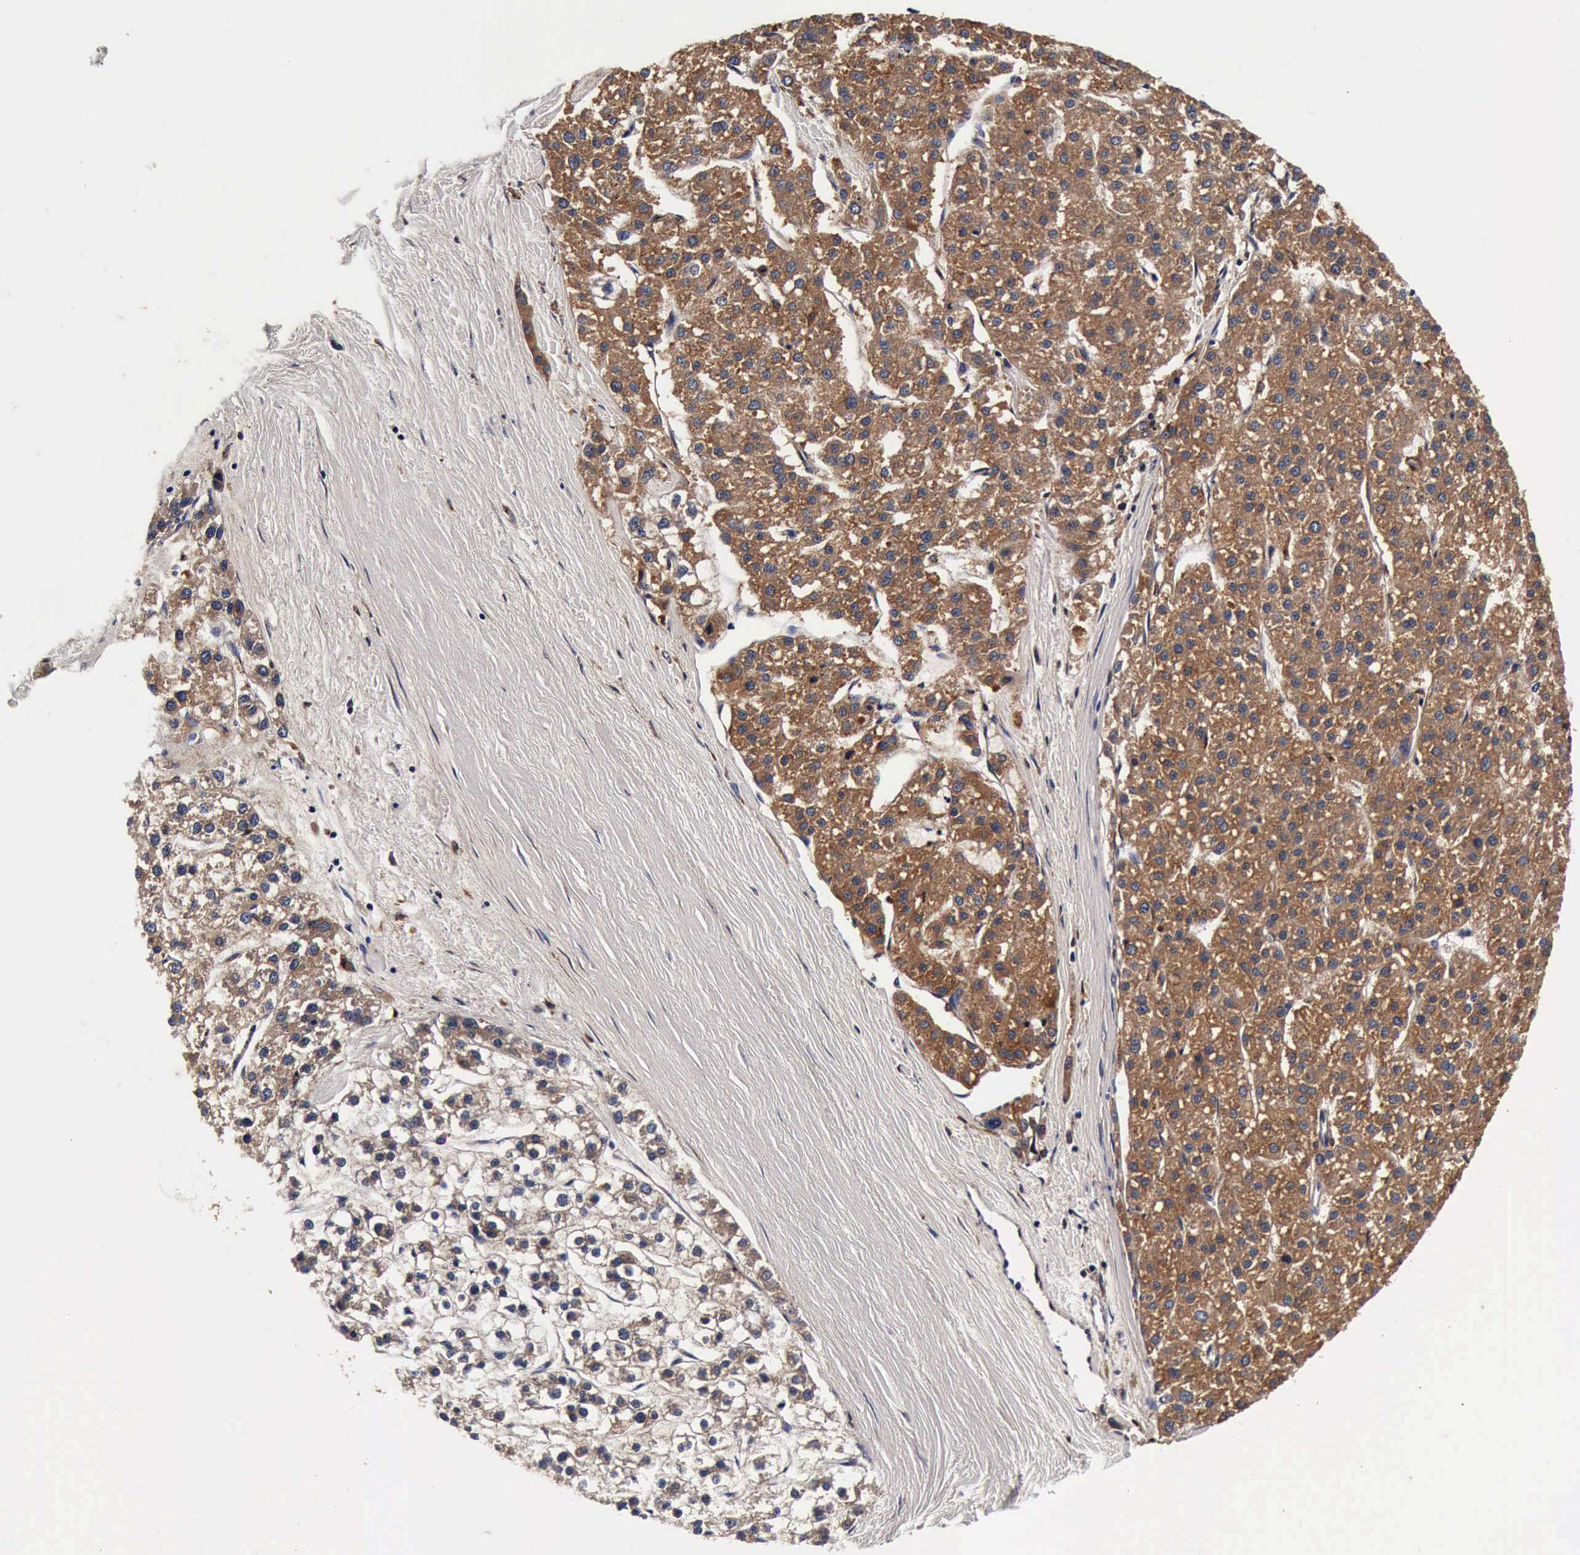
{"staining": {"intensity": "strong", "quantity": ">75%", "location": "cytoplasmic/membranous"}, "tissue": "liver cancer", "cell_type": "Tumor cells", "image_type": "cancer", "snomed": [{"axis": "morphology", "description": "Carcinoma, Hepatocellular, NOS"}, {"axis": "topography", "description": "Liver"}], "caption": "This micrograph demonstrates immunohistochemistry (IHC) staining of liver cancer (hepatocellular carcinoma), with high strong cytoplasmic/membranous staining in approximately >75% of tumor cells.", "gene": "CST3", "patient": {"sex": "female", "age": 85}}